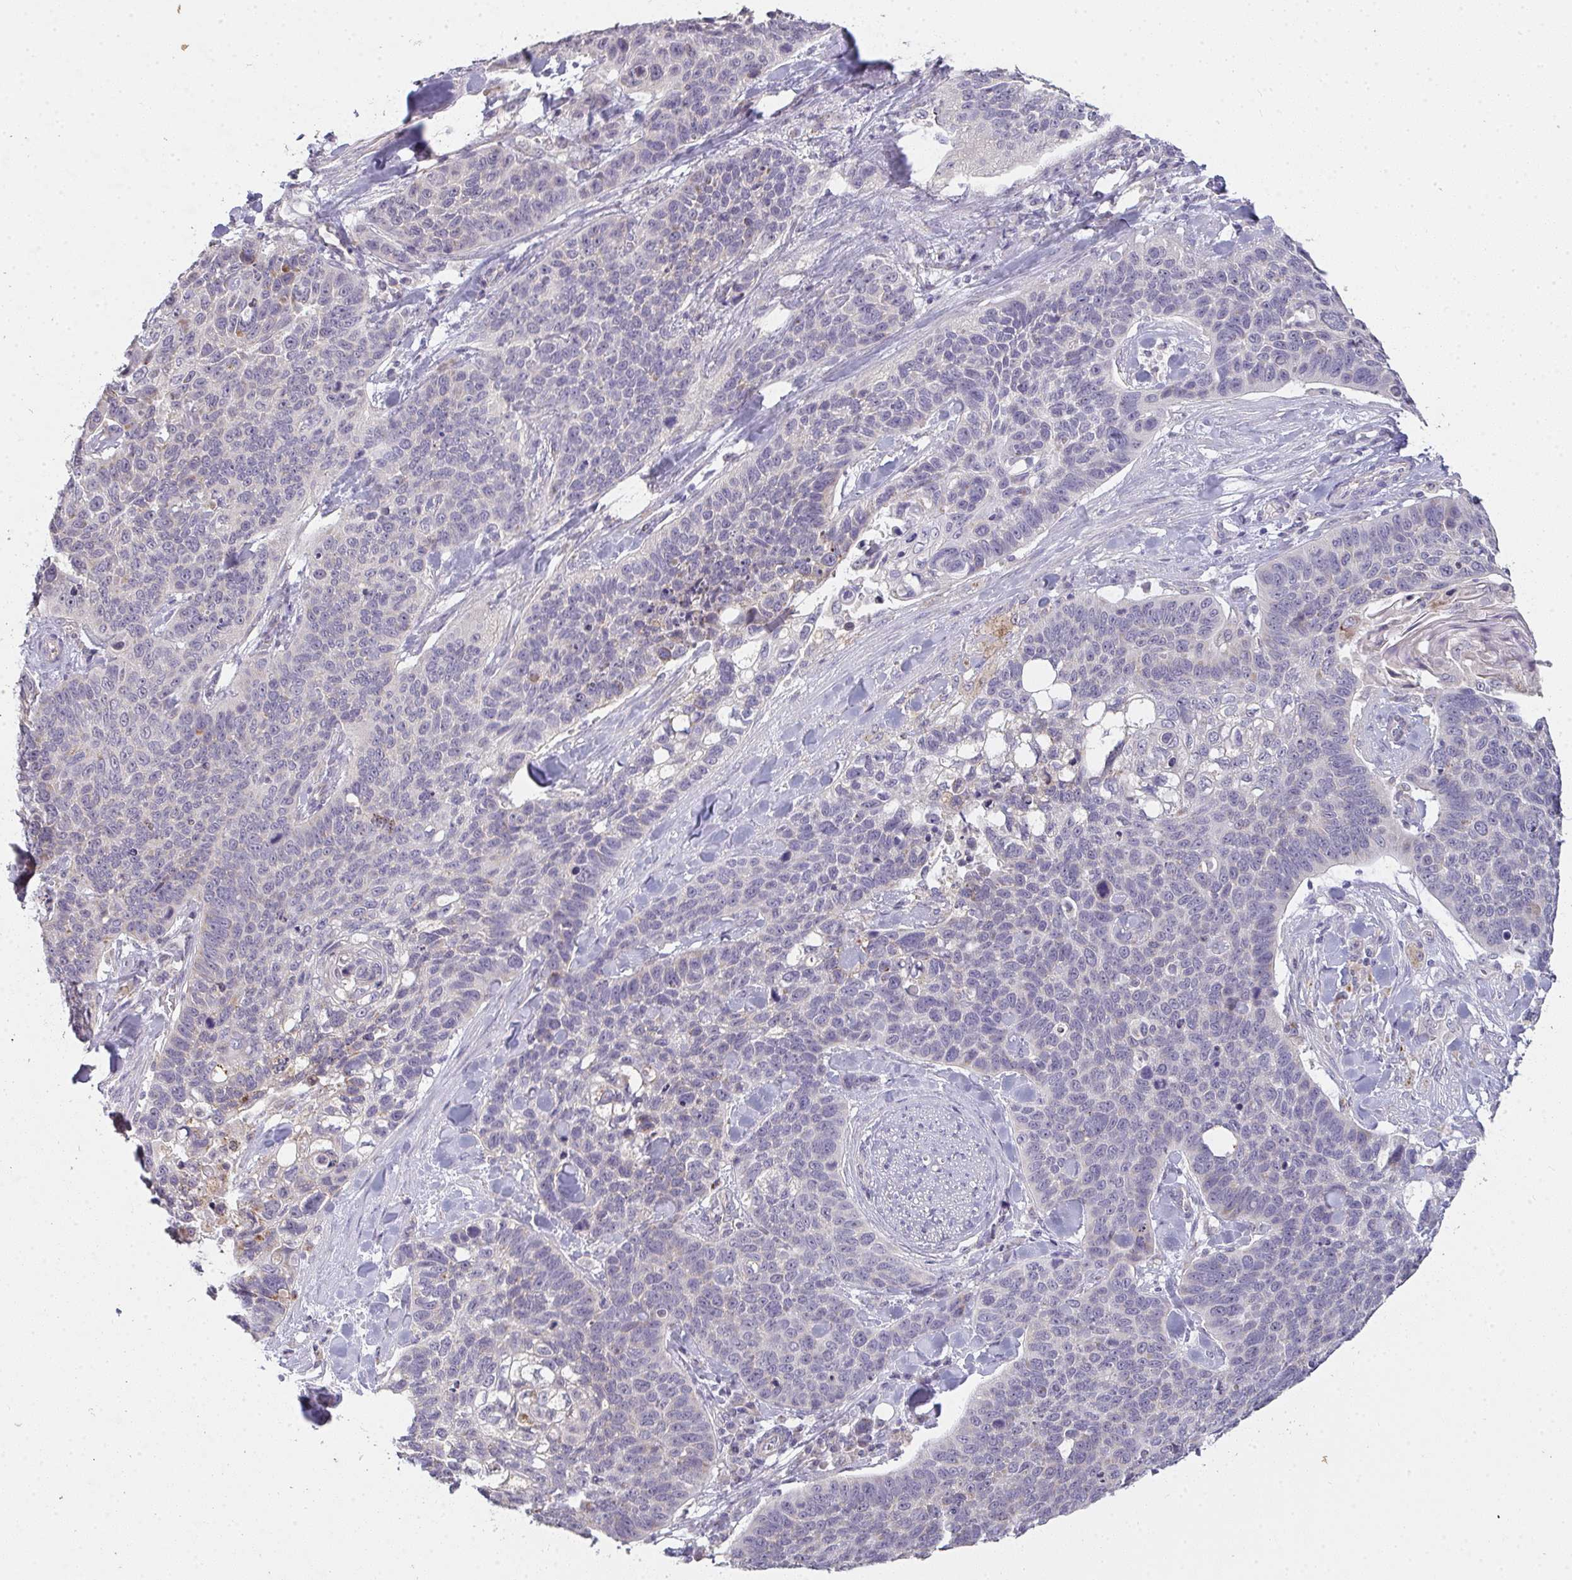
{"staining": {"intensity": "weak", "quantity": "<25%", "location": "cytoplasmic/membranous"}, "tissue": "lung cancer", "cell_type": "Tumor cells", "image_type": "cancer", "snomed": [{"axis": "morphology", "description": "Squamous cell carcinoma, NOS"}, {"axis": "topography", "description": "Lung"}], "caption": "IHC micrograph of human lung squamous cell carcinoma stained for a protein (brown), which displays no staining in tumor cells. (DAB immunohistochemistry (IHC) visualized using brightfield microscopy, high magnification).", "gene": "TMEM219", "patient": {"sex": "male", "age": 62}}